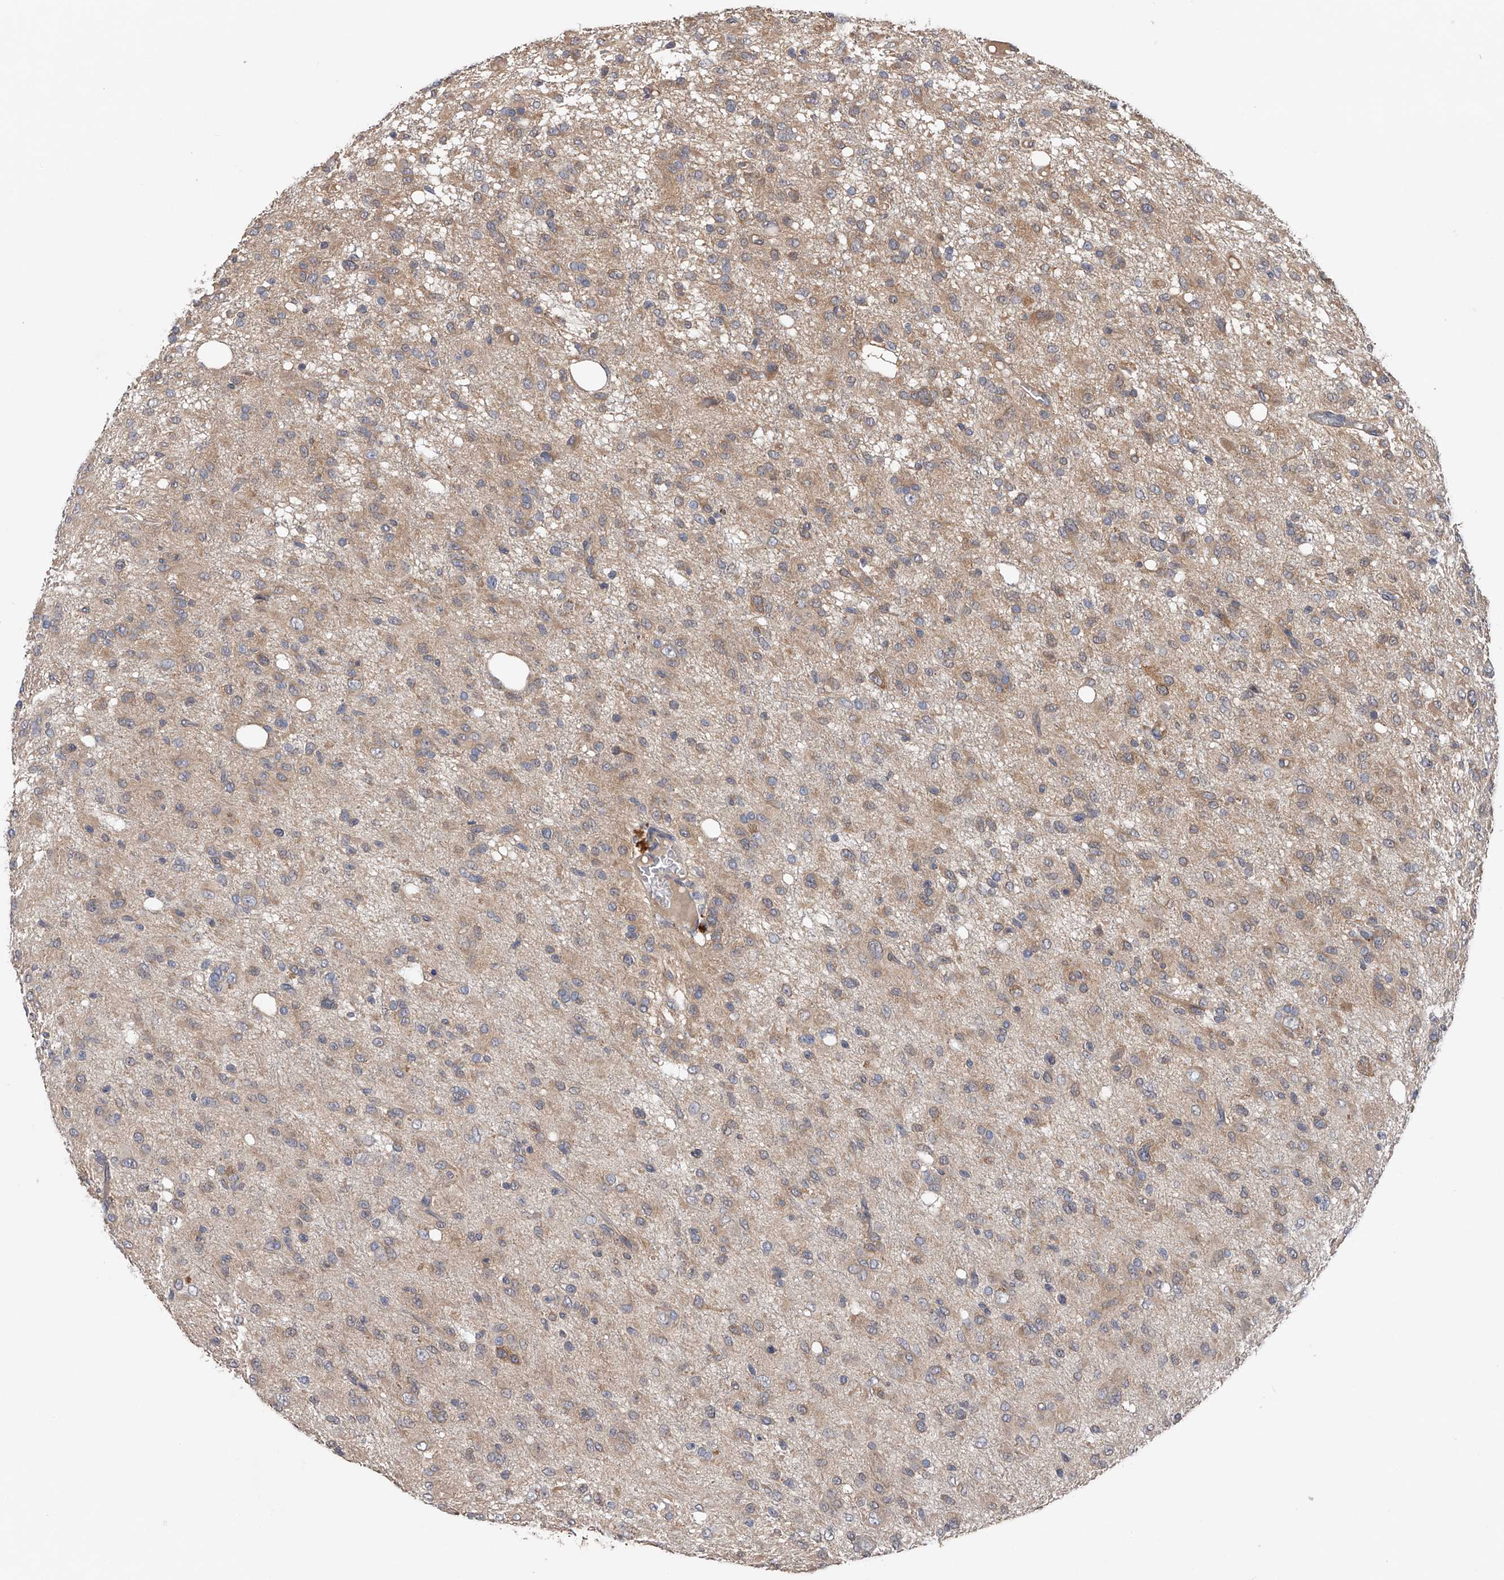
{"staining": {"intensity": "negative", "quantity": "none", "location": "none"}, "tissue": "glioma", "cell_type": "Tumor cells", "image_type": "cancer", "snomed": [{"axis": "morphology", "description": "Glioma, malignant, High grade"}, {"axis": "topography", "description": "Brain"}], "caption": "Malignant high-grade glioma stained for a protein using IHC reveals no staining tumor cells.", "gene": "CFAP298", "patient": {"sex": "female", "age": 59}}